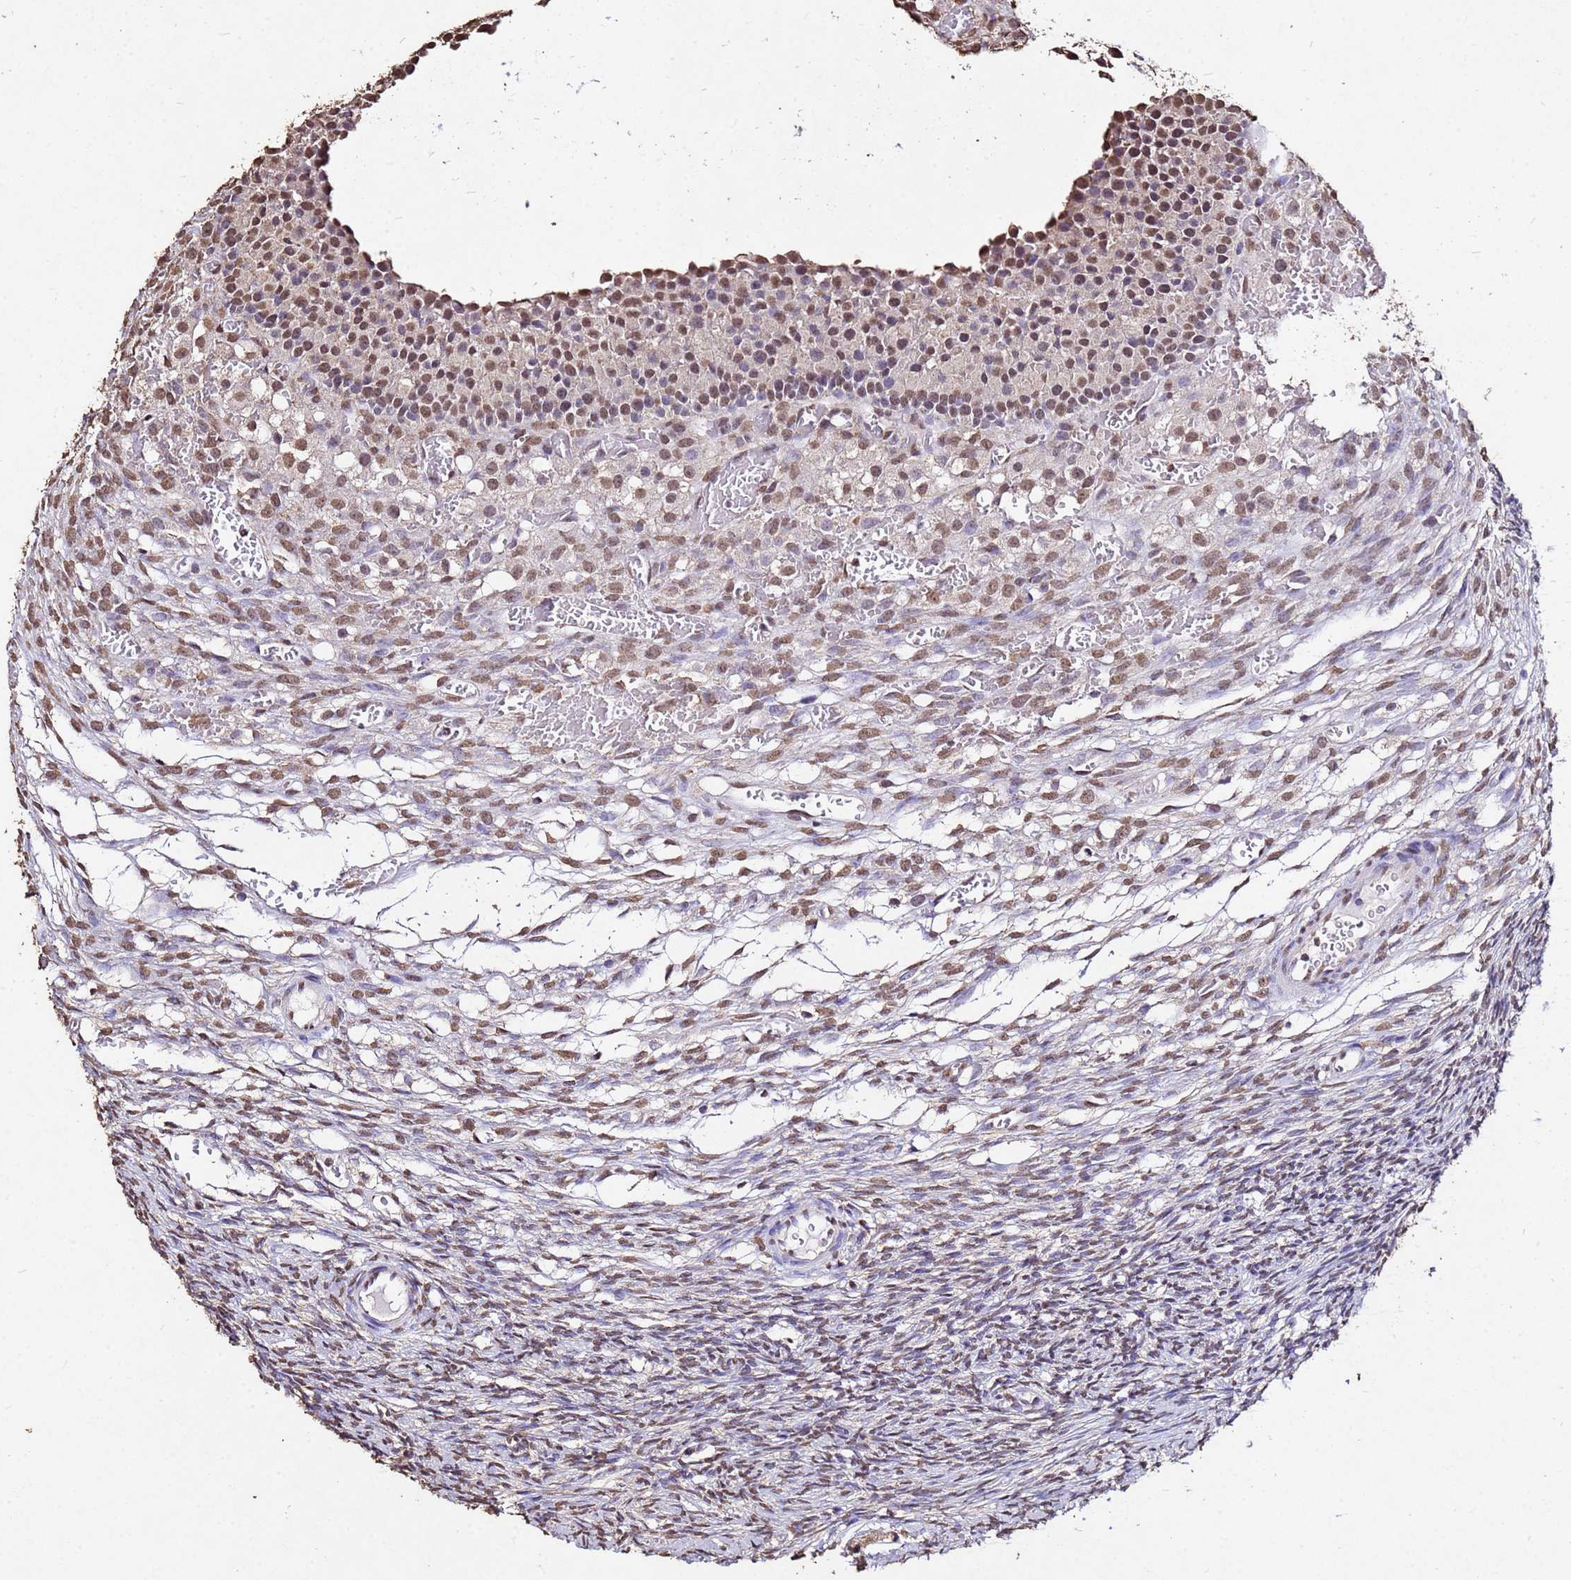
{"staining": {"intensity": "moderate", "quantity": ">75%", "location": "nuclear"}, "tissue": "ovary", "cell_type": "Follicle cells", "image_type": "normal", "snomed": [{"axis": "morphology", "description": "Normal tissue, NOS"}, {"axis": "topography", "description": "Ovary"}], "caption": "Moderate nuclear protein staining is identified in approximately >75% of follicle cells in ovary.", "gene": "MYOCD", "patient": {"sex": "female", "age": 39}}